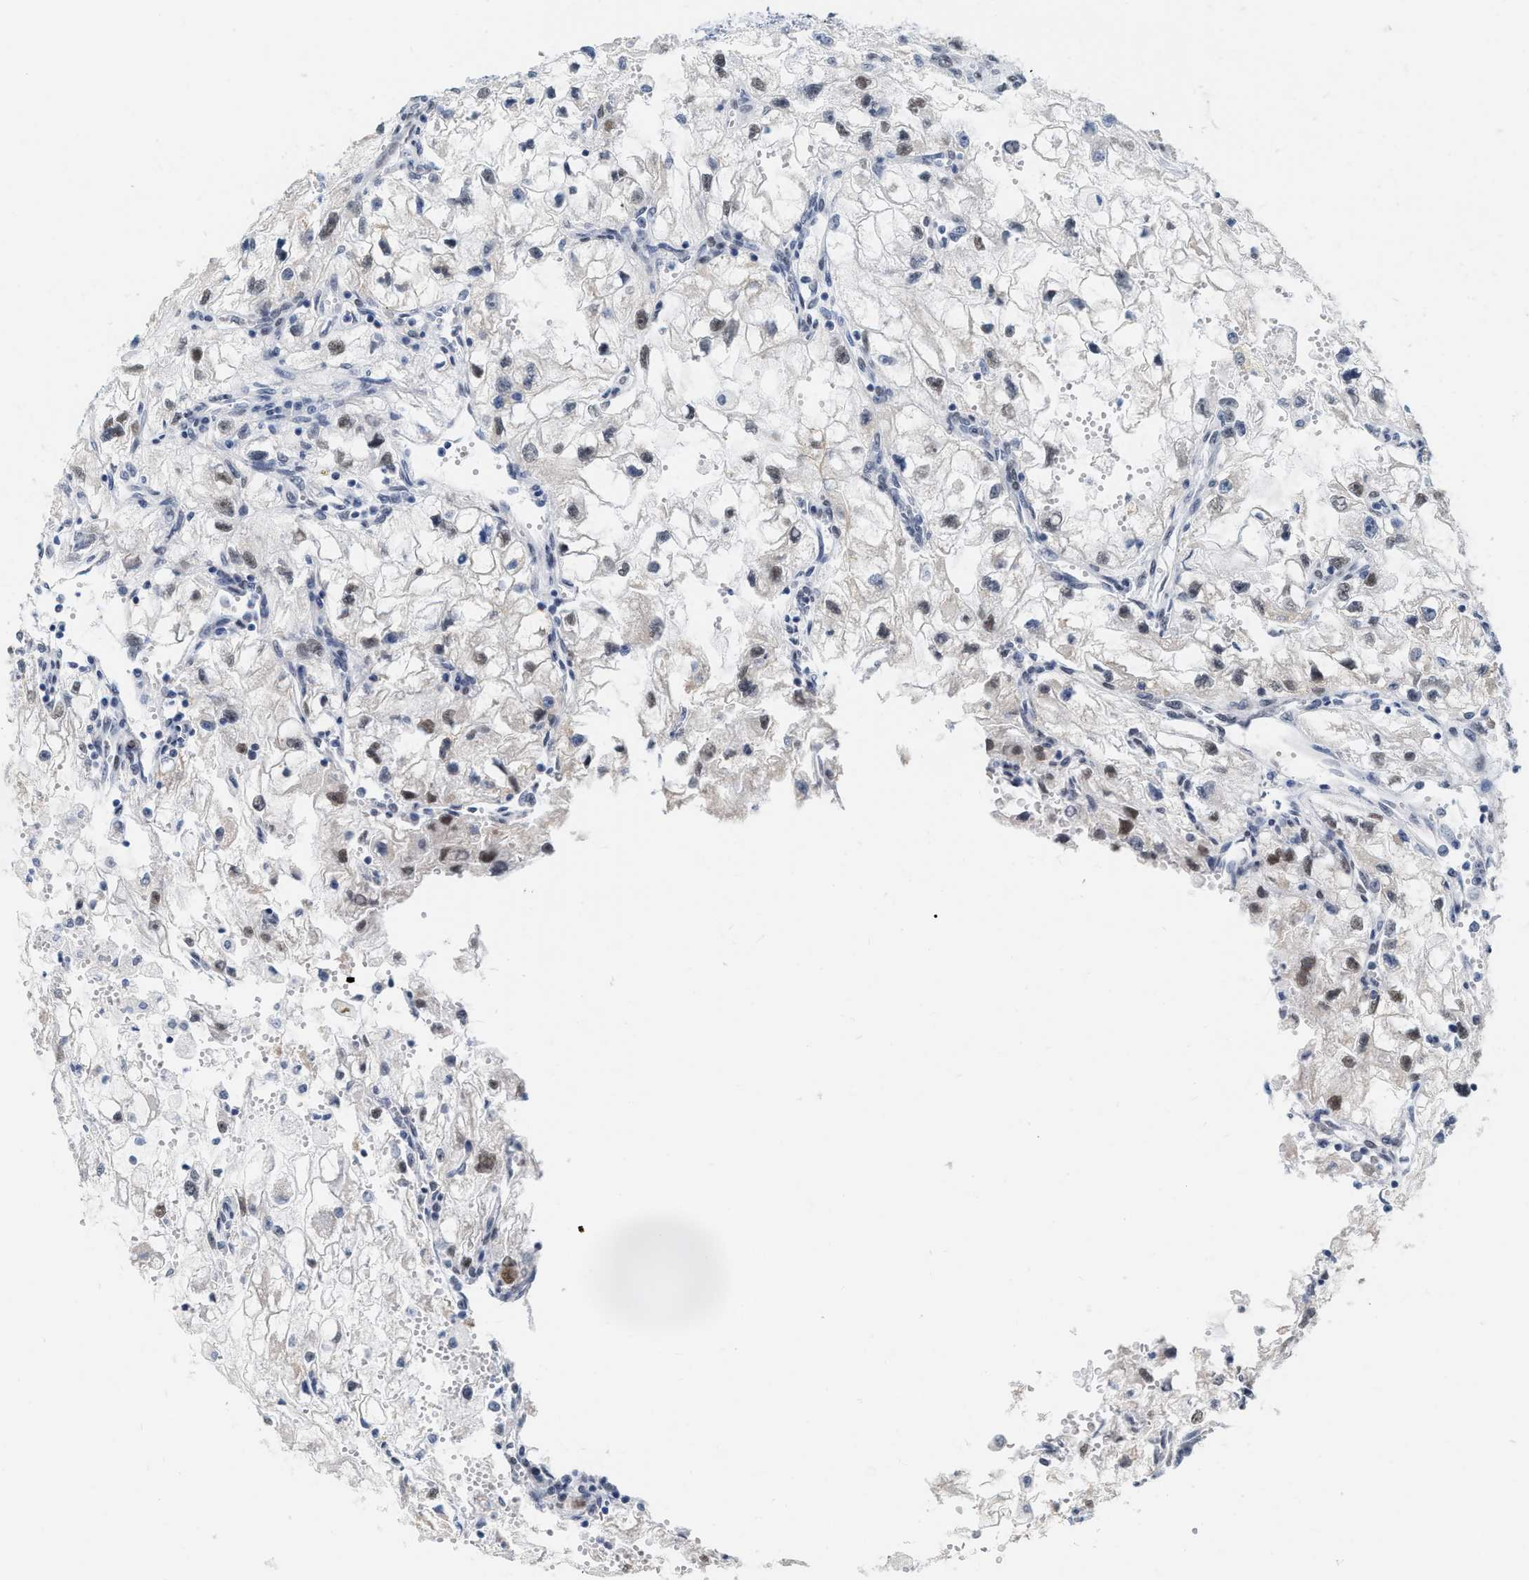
{"staining": {"intensity": "weak", "quantity": "25%-75%", "location": "nuclear"}, "tissue": "renal cancer", "cell_type": "Tumor cells", "image_type": "cancer", "snomed": [{"axis": "morphology", "description": "Adenocarcinoma, NOS"}, {"axis": "topography", "description": "Kidney"}], "caption": "Immunohistochemical staining of renal cancer shows low levels of weak nuclear protein positivity in approximately 25%-75% of tumor cells.", "gene": "XIRP1", "patient": {"sex": "female", "age": 70}}